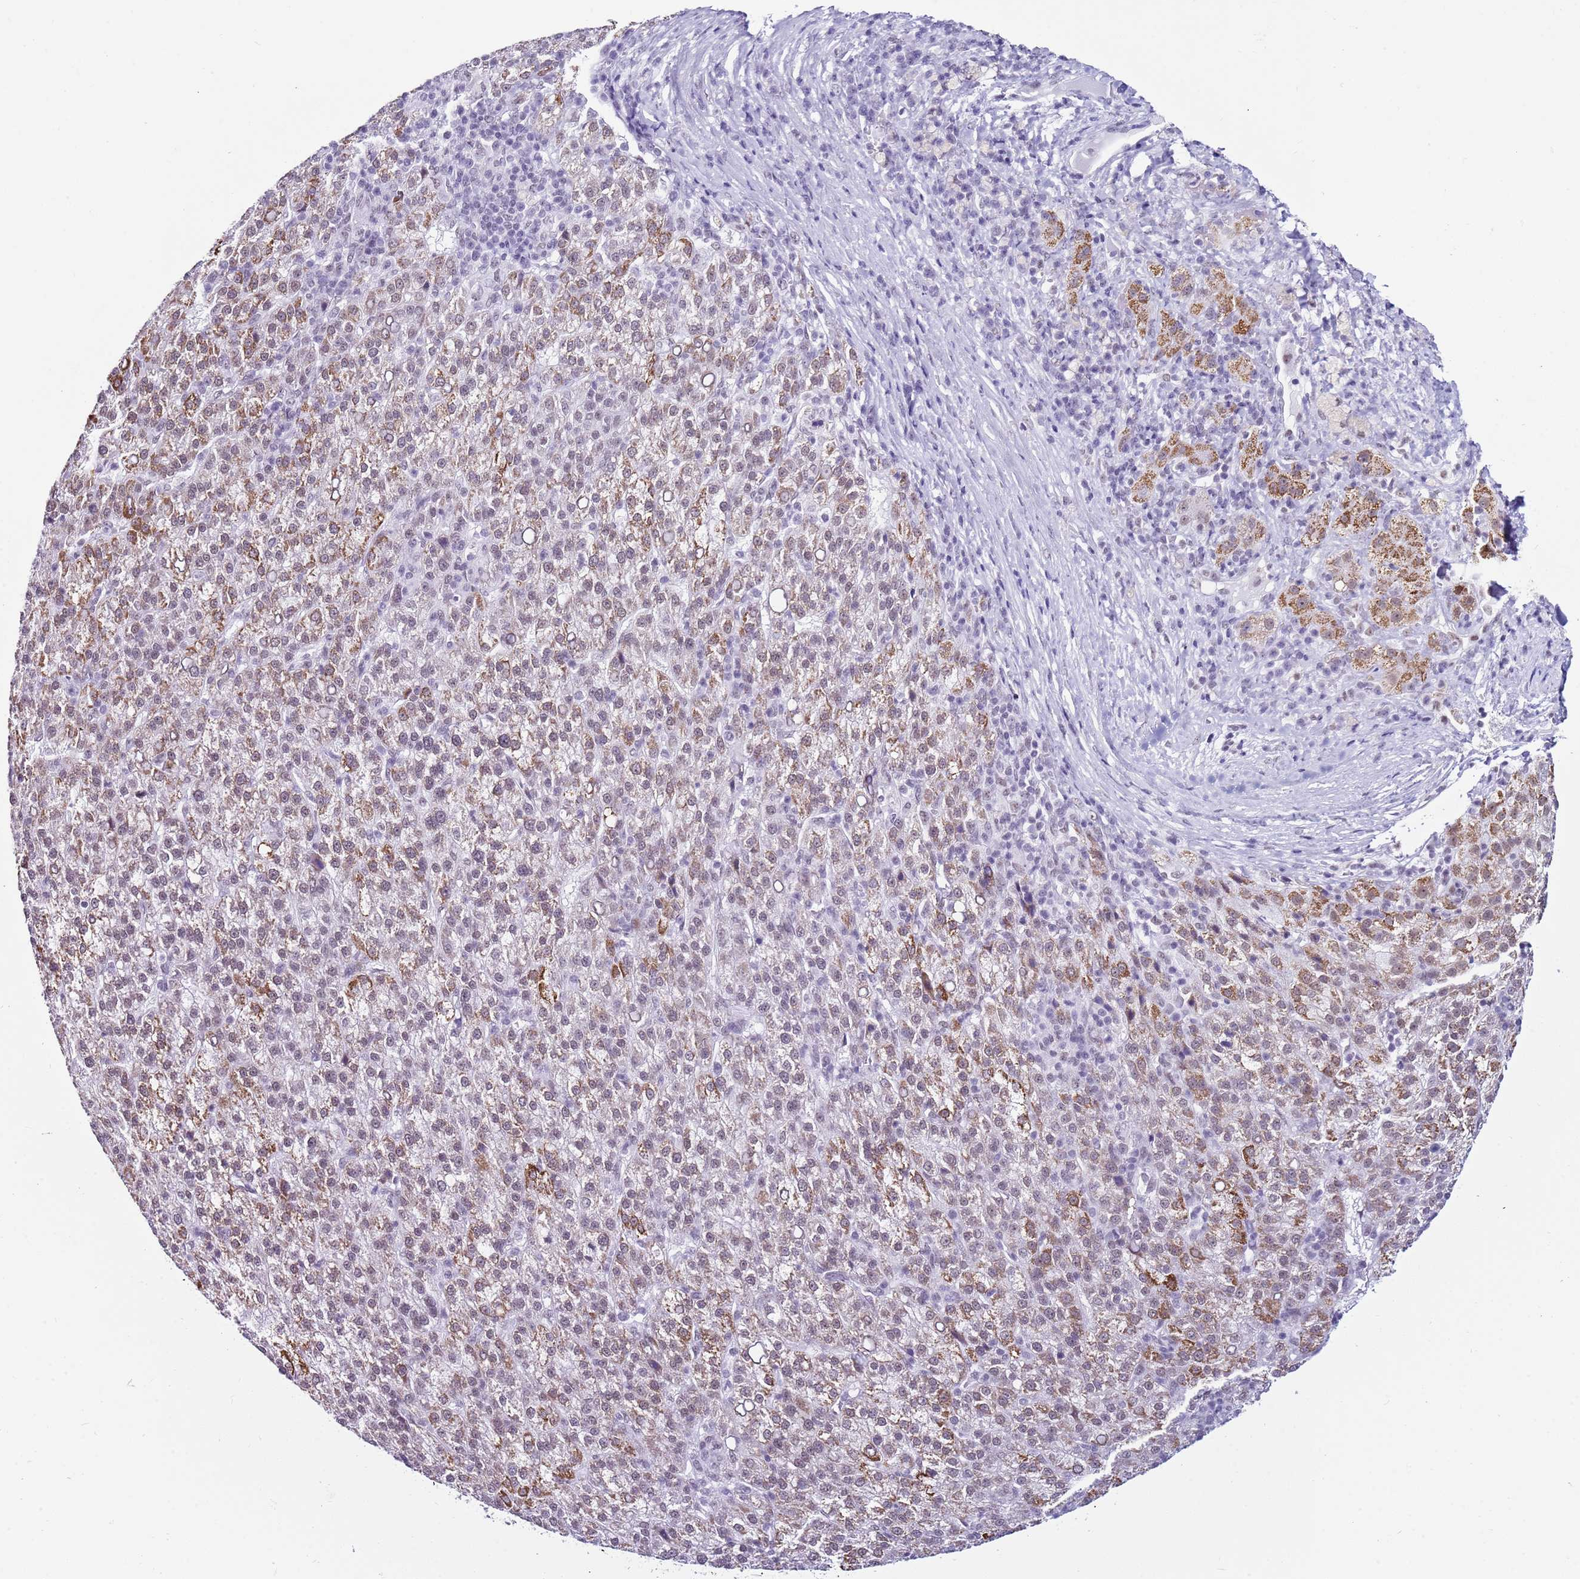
{"staining": {"intensity": "weak", "quantity": "25%-75%", "location": "cytoplasmic/membranous,nuclear"}, "tissue": "liver cancer", "cell_type": "Tumor cells", "image_type": "cancer", "snomed": [{"axis": "morphology", "description": "Carcinoma, Hepatocellular, NOS"}, {"axis": "topography", "description": "Liver"}], "caption": "Immunohistochemical staining of liver hepatocellular carcinoma exhibits low levels of weak cytoplasmic/membranous and nuclear protein staining in about 25%-75% of tumor cells. (DAB = brown stain, brightfield microscopy at high magnification).", "gene": "DHX15", "patient": {"sex": "female", "age": 58}}